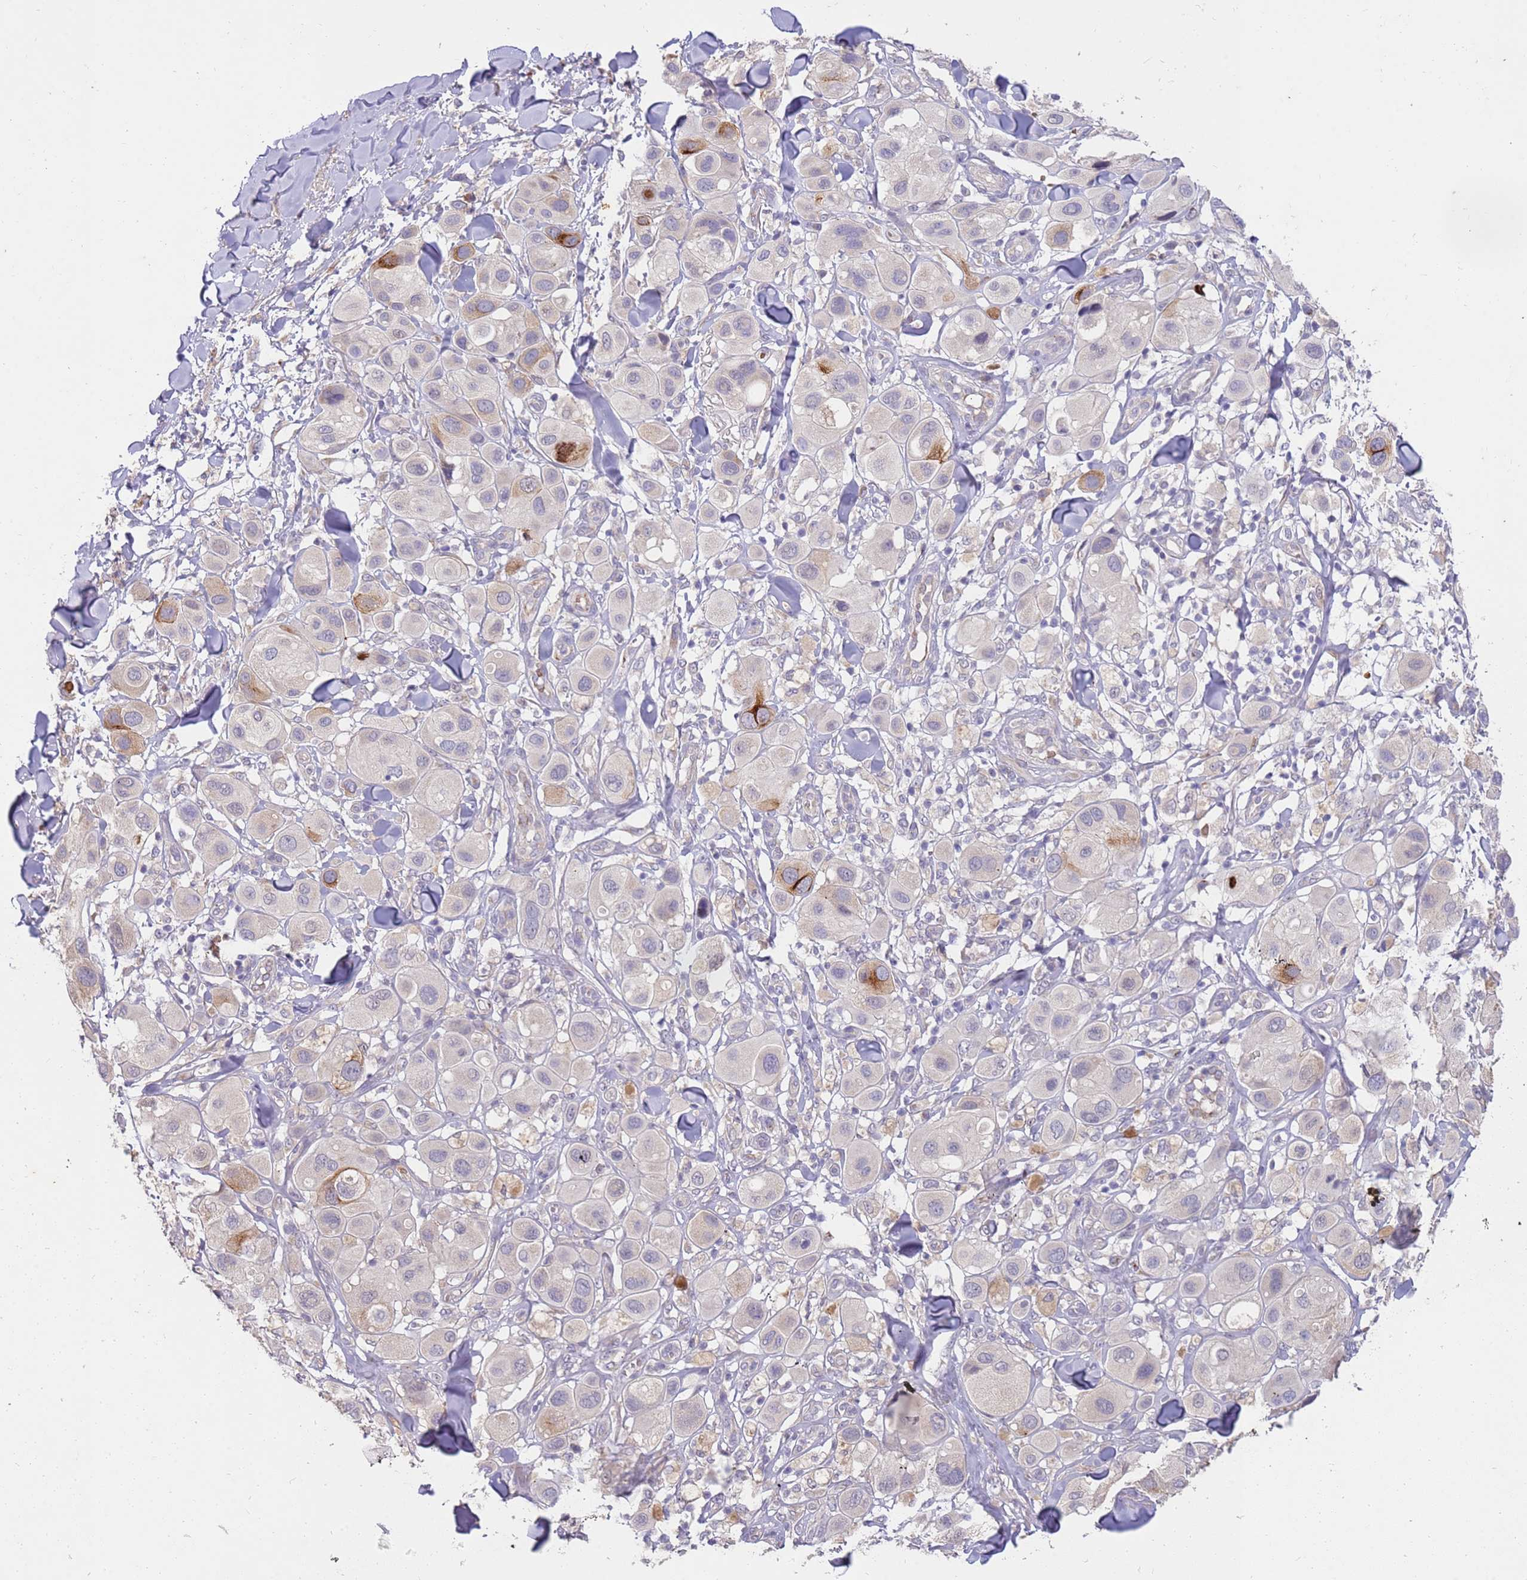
{"staining": {"intensity": "negative", "quantity": "none", "location": "none"}, "tissue": "melanoma", "cell_type": "Tumor cells", "image_type": "cancer", "snomed": [{"axis": "morphology", "description": "Malignant melanoma, Metastatic site"}, {"axis": "topography", "description": "Skin"}], "caption": "High power microscopy histopathology image of an immunohistochemistry histopathology image of malignant melanoma (metastatic site), revealing no significant staining in tumor cells.", "gene": "NMUR2", "patient": {"sex": "male", "age": 41}}